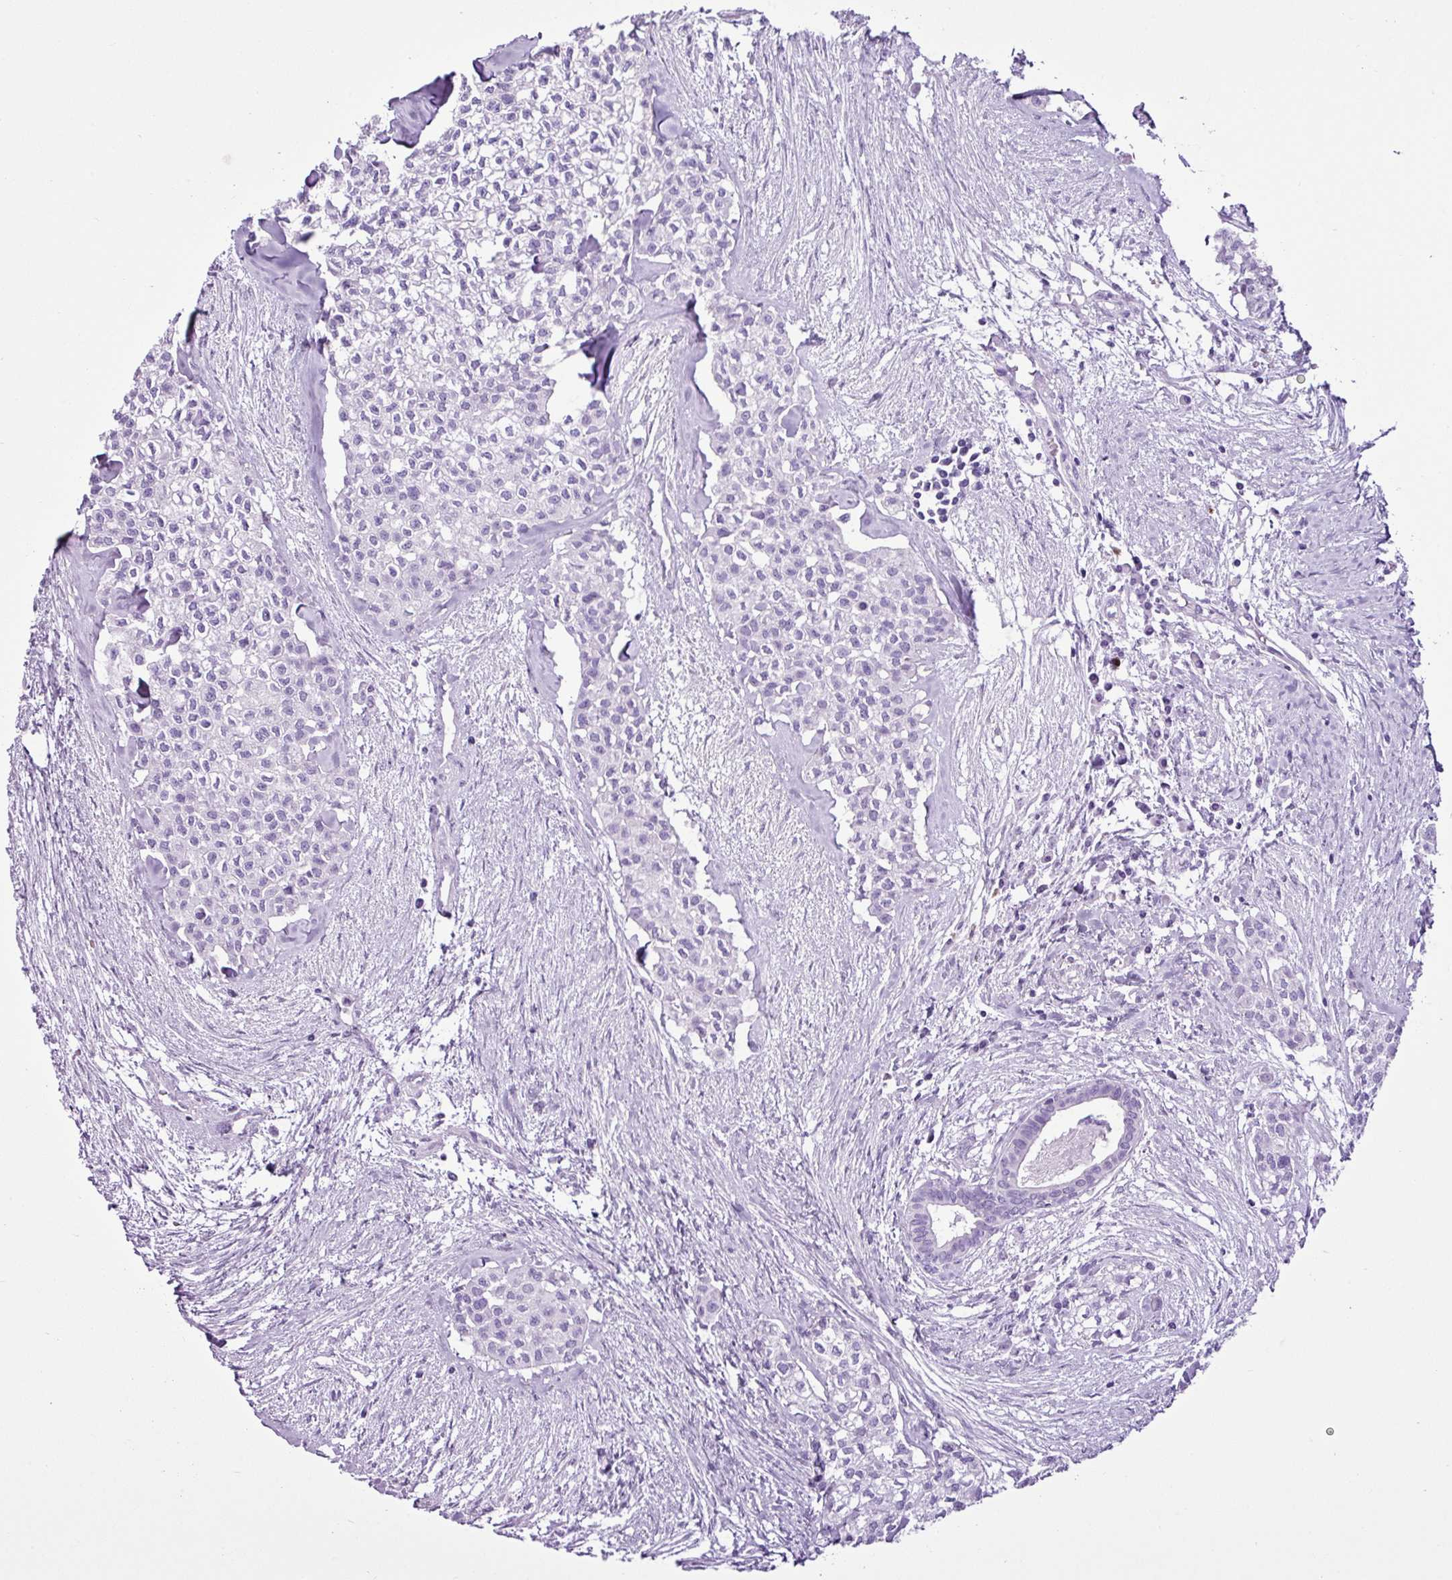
{"staining": {"intensity": "negative", "quantity": "none", "location": "none"}, "tissue": "head and neck cancer", "cell_type": "Tumor cells", "image_type": "cancer", "snomed": [{"axis": "morphology", "description": "Adenocarcinoma, NOS"}, {"axis": "topography", "description": "Head-Neck"}], "caption": "Photomicrograph shows no protein positivity in tumor cells of head and neck cancer (adenocarcinoma) tissue.", "gene": "LILRB4", "patient": {"sex": "male", "age": 81}}